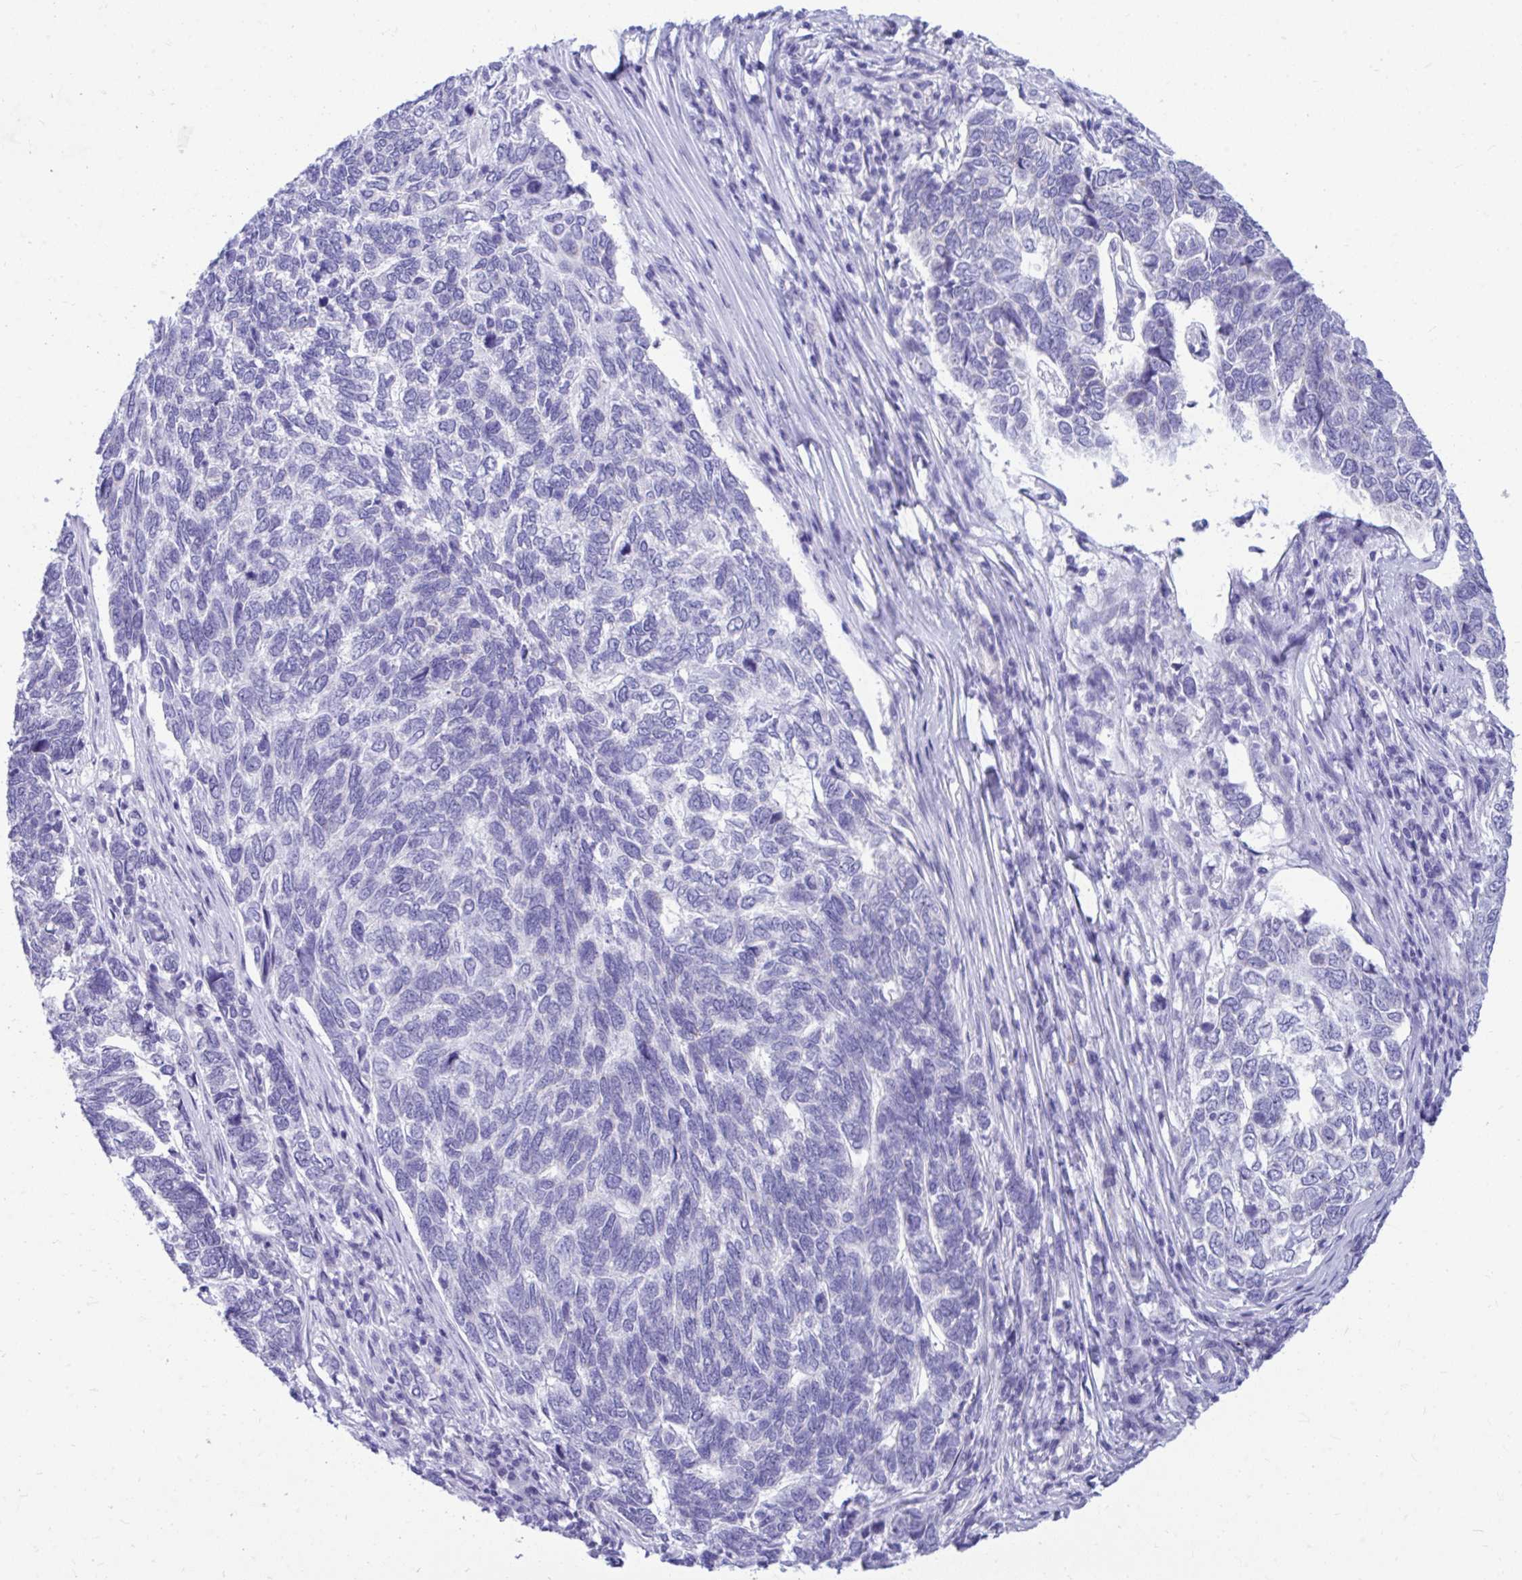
{"staining": {"intensity": "negative", "quantity": "none", "location": "none"}, "tissue": "skin cancer", "cell_type": "Tumor cells", "image_type": "cancer", "snomed": [{"axis": "morphology", "description": "Basal cell carcinoma"}, {"axis": "topography", "description": "Skin"}], "caption": "Skin cancer (basal cell carcinoma) stained for a protein using immunohistochemistry (IHC) displays no staining tumor cells.", "gene": "SHISA8", "patient": {"sex": "female", "age": 65}}